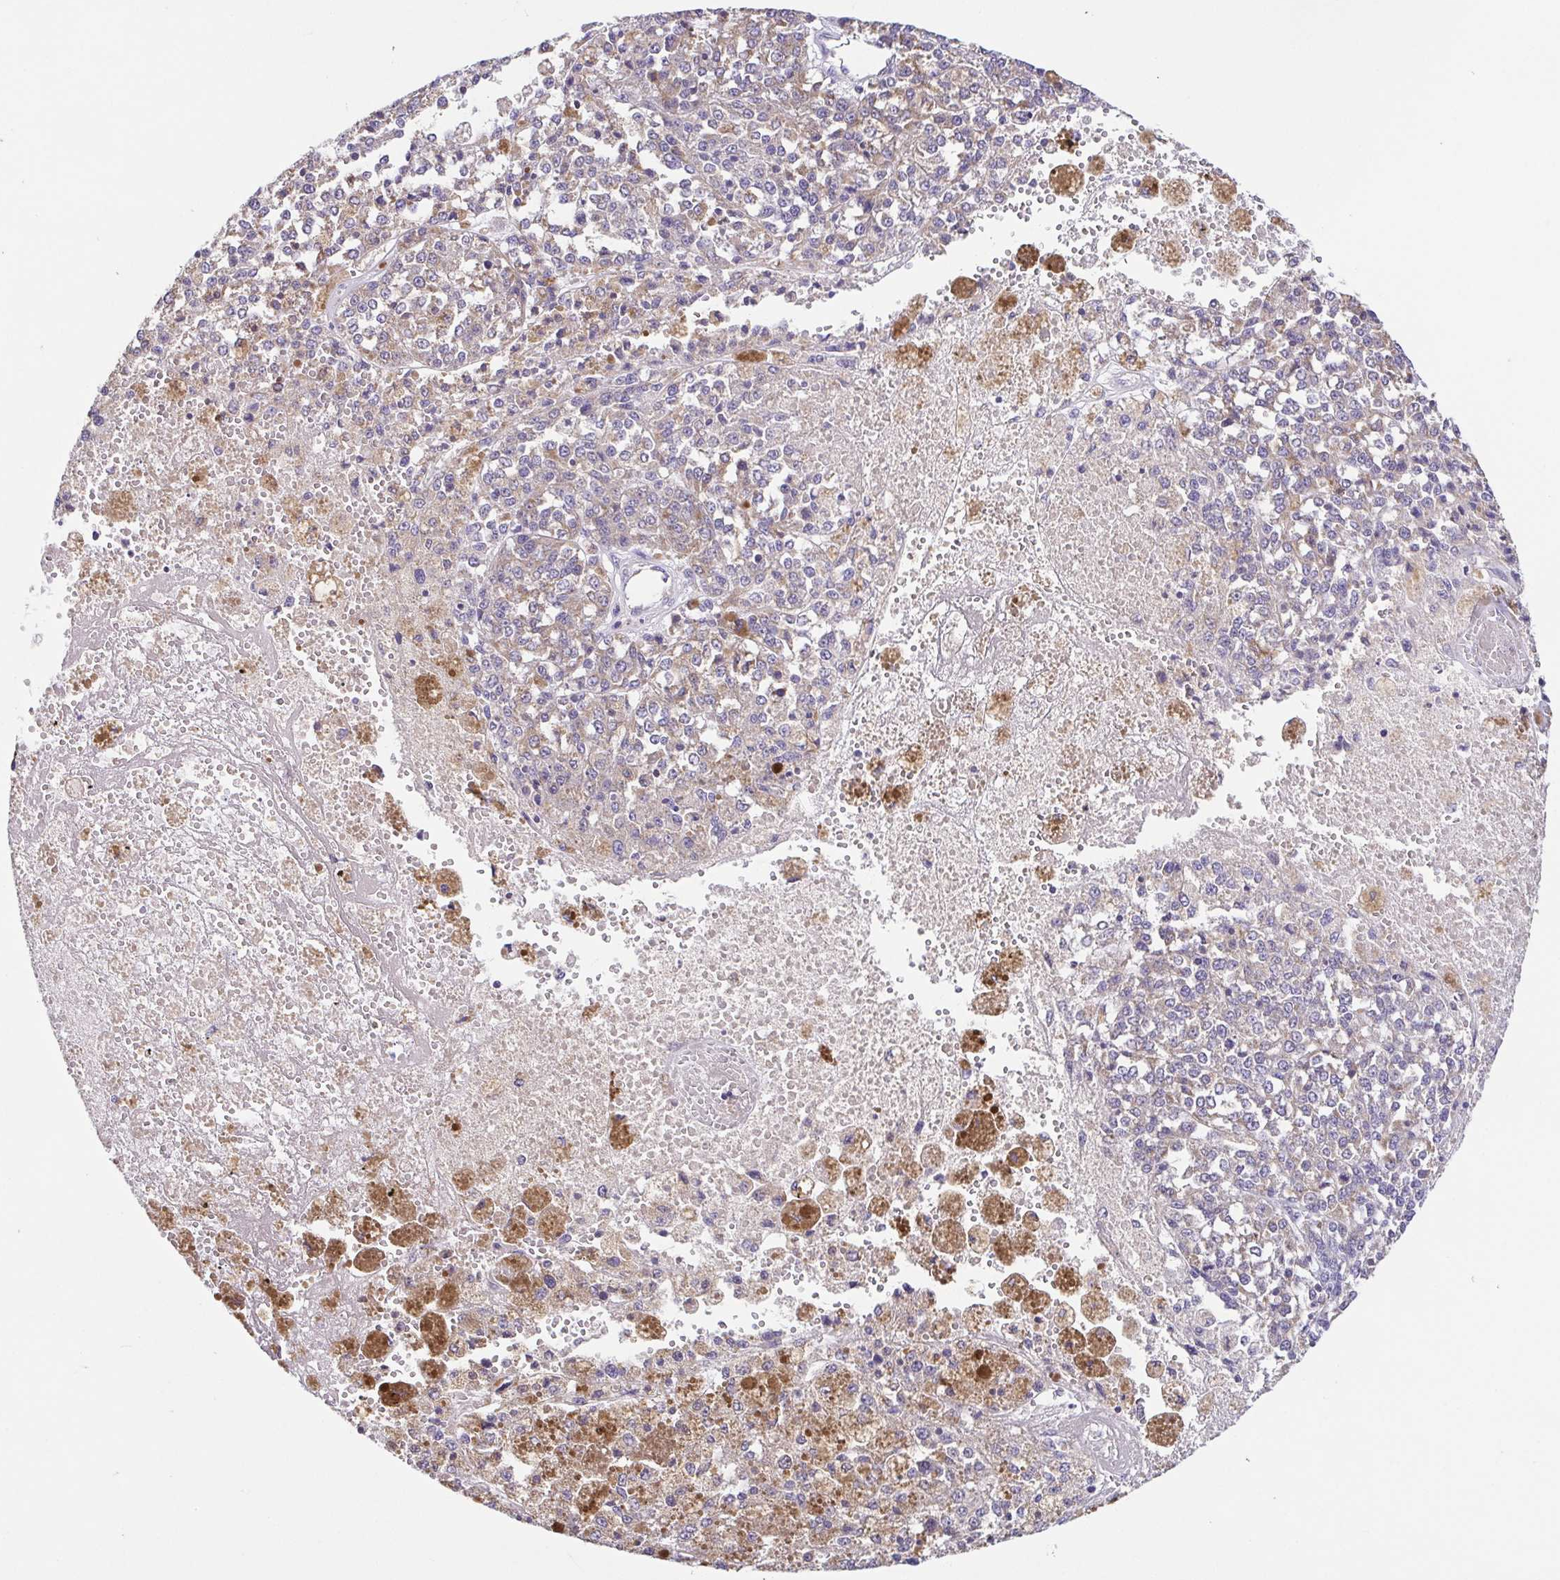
{"staining": {"intensity": "weak", "quantity": ">75%", "location": "cytoplasmic/membranous"}, "tissue": "melanoma", "cell_type": "Tumor cells", "image_type": "cancer", "snomed": [{"axis": "morphology", "description": "Malignant melanoma, Metastatic site"}, {"axis": "topography", "description": "Lymph node"}], "caption": "Melanoma stained with immunohistochemistry demonstrates weak cytoplasmic/membranous expression in approximately >75% of tumor cells.", "gene": "GINM1", "patient": {"sex": "female", "age": 64}}